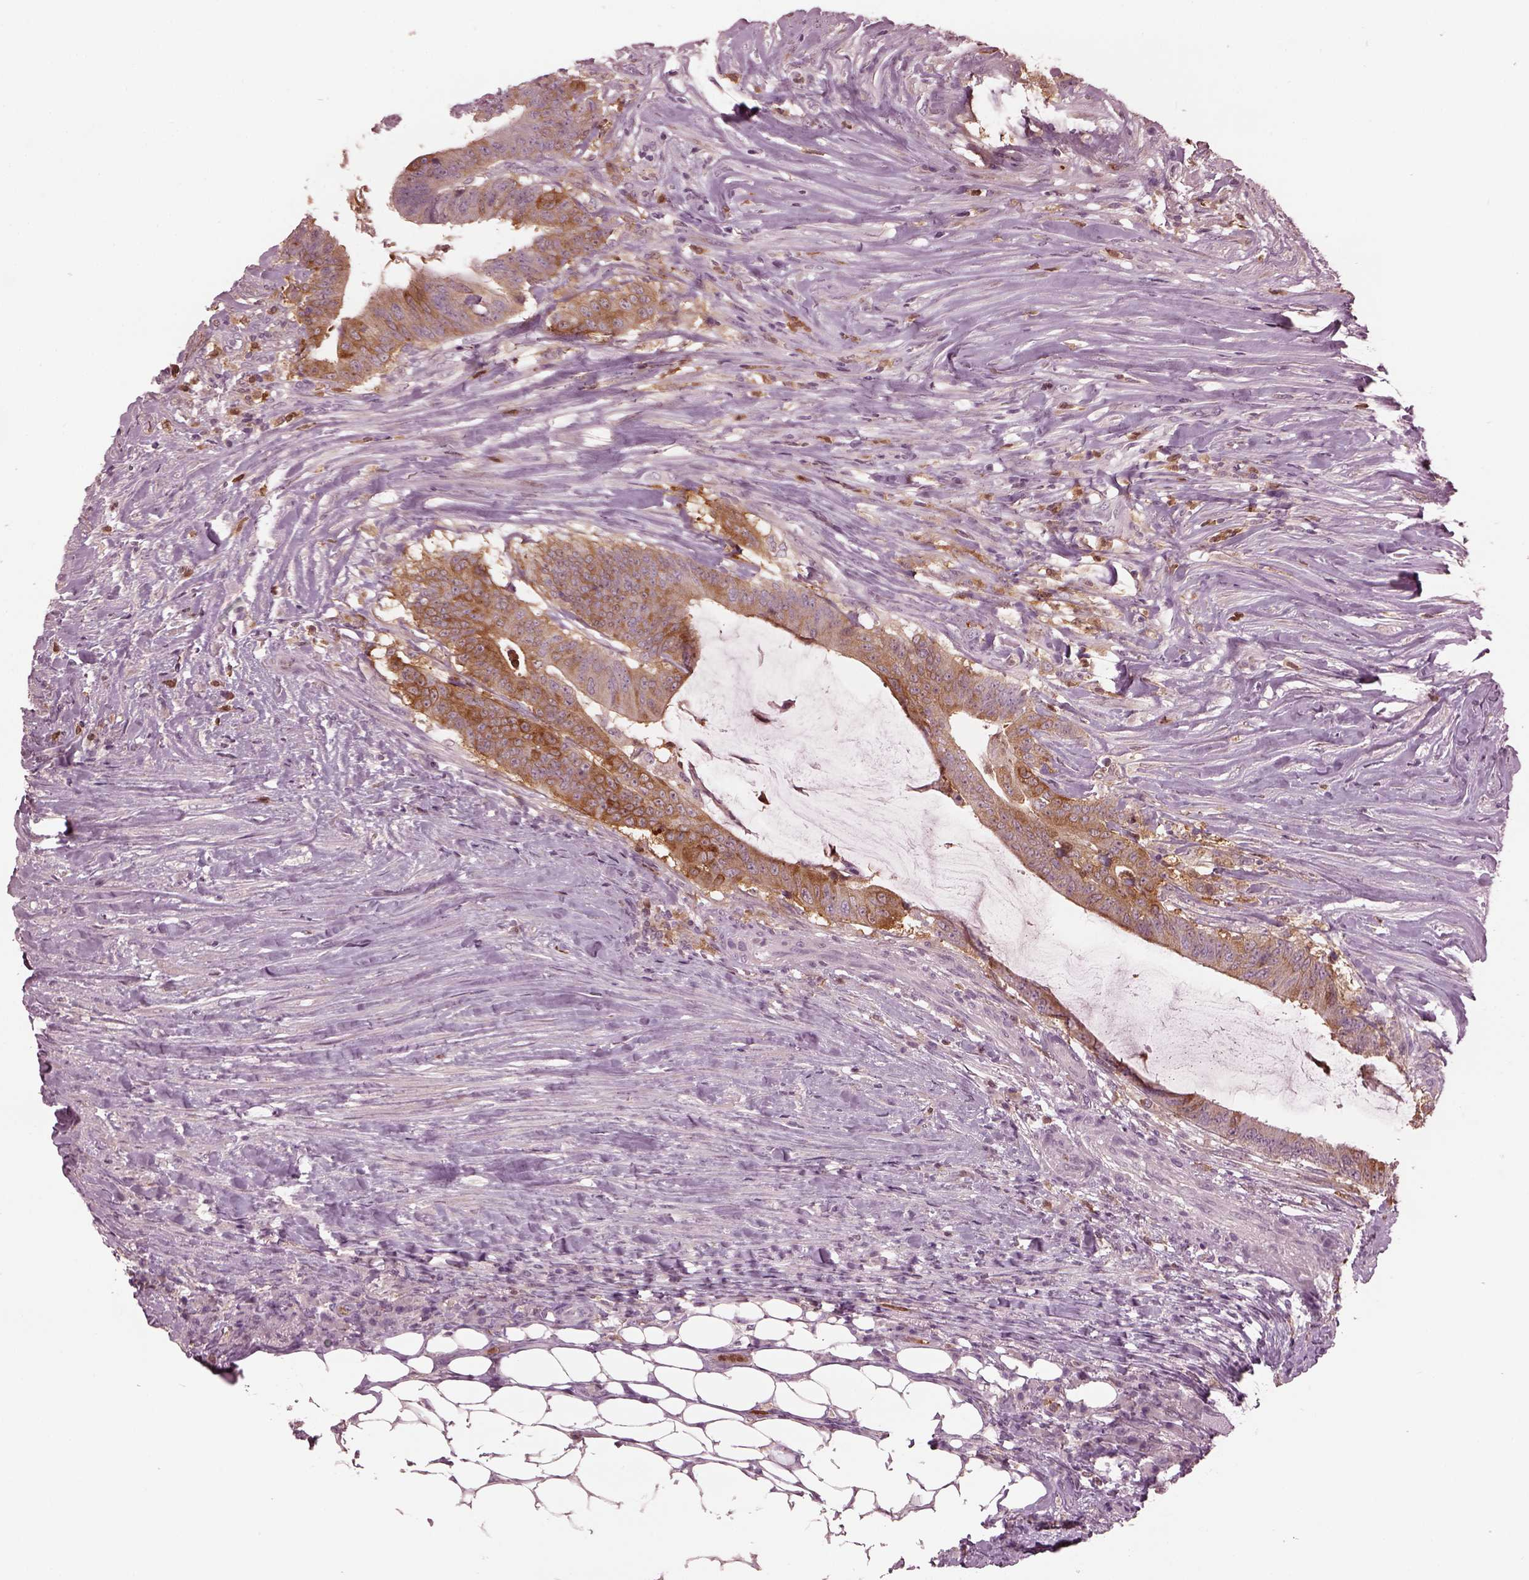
{"staining": {"intensity": "moderate", "quantity": ">75%", "location": "cytoplasmic/membranous"}, "tissue": "colorectal cancer", "cell_type": "Tumor cells", "image_type": "cancer", "snomed": [{"axis": "morphology", "description": "Adenocarcinoma, NOS"}, {"axis": "topography", "description": "Colon"}], "caption": "A brown stain shows moderate cytoplasmic/membranous positivity of a protein in colorectal cancer (adenocarcinoma) tumor cells.", "gene": "PSTPIP2", "patient": {"sex": "female", "age": 43}}